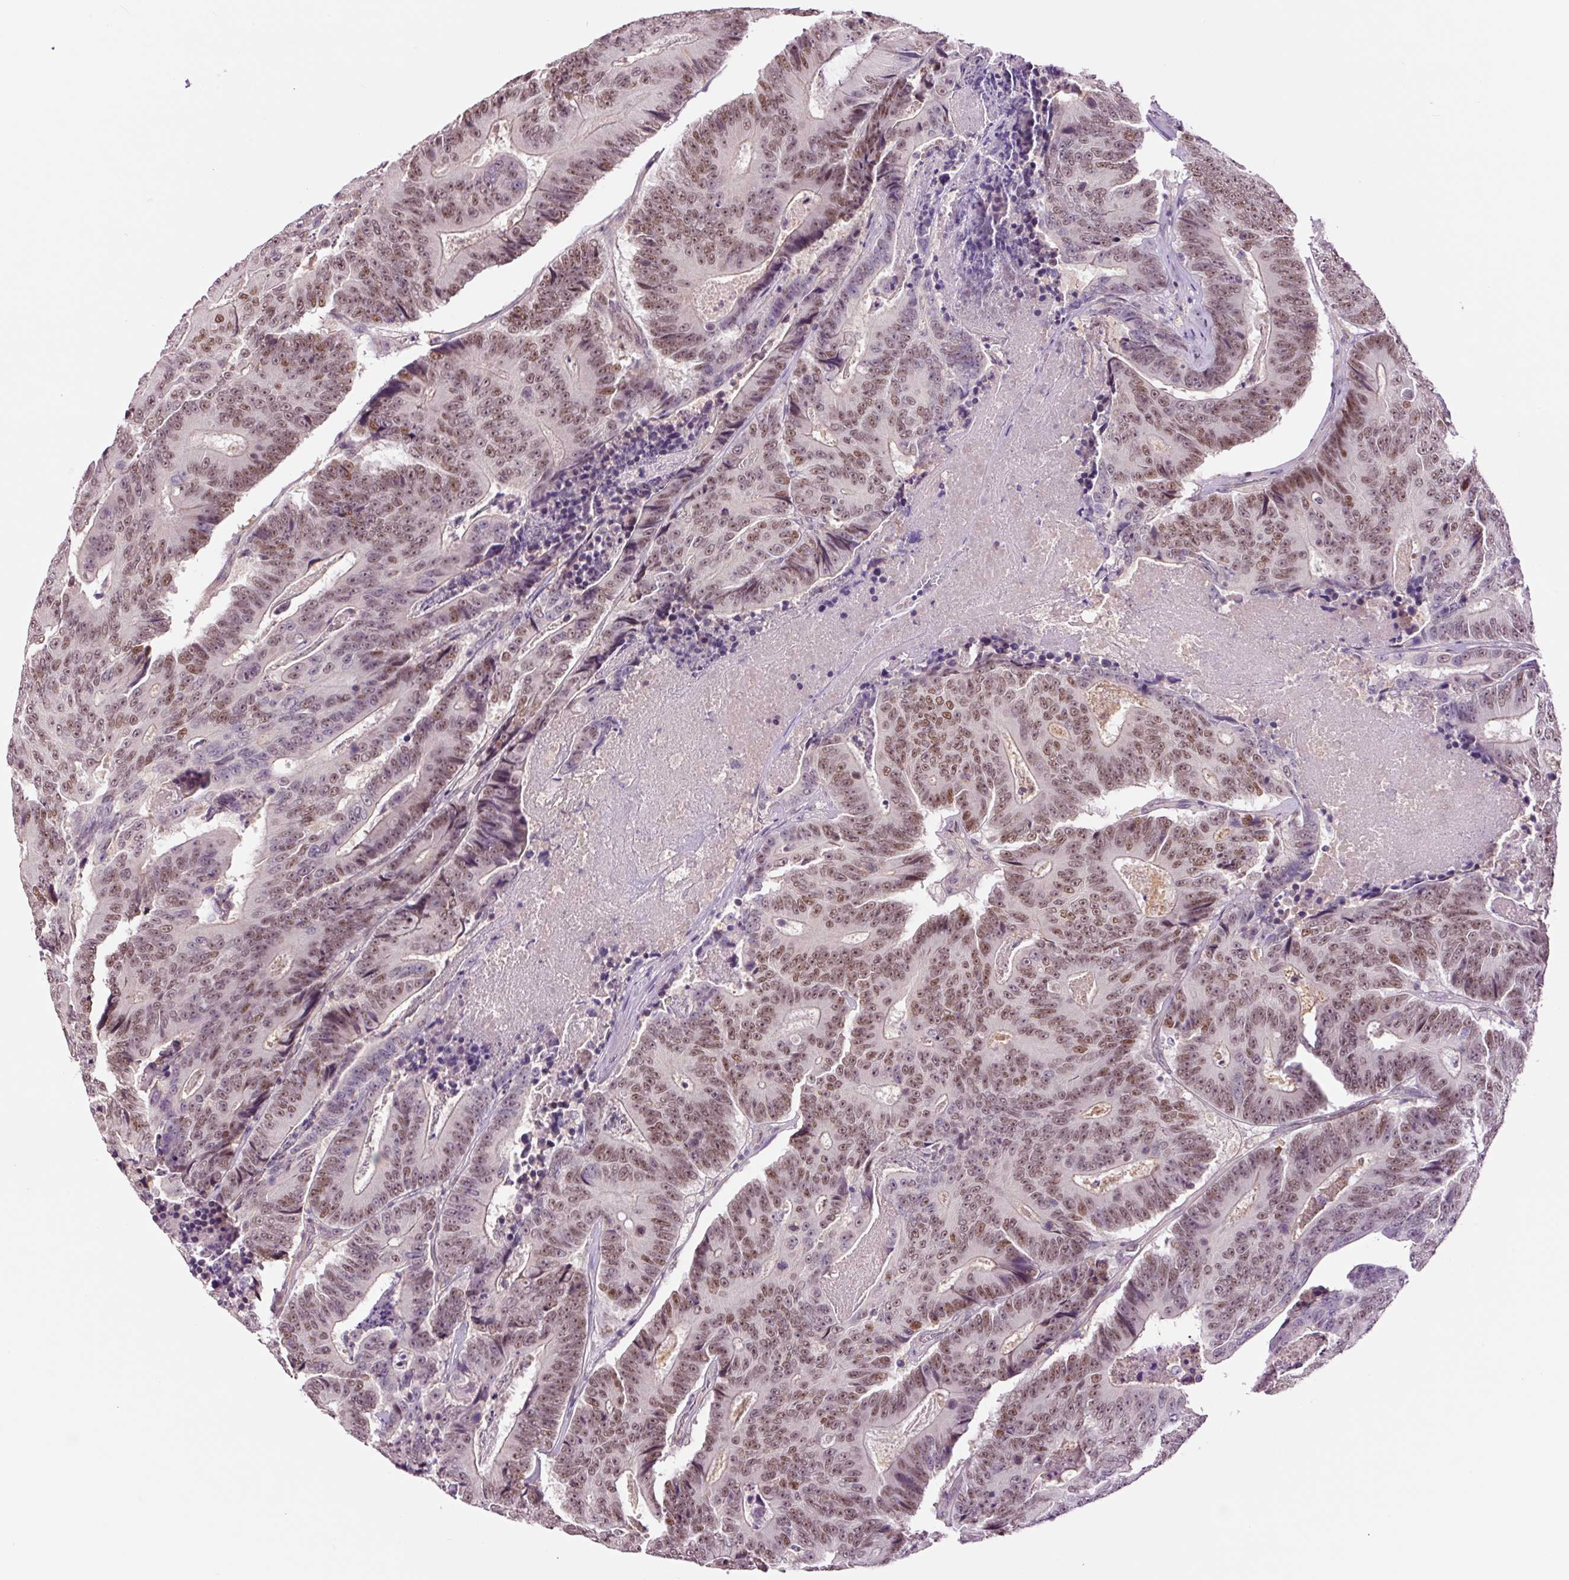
{"staining": {"intensity": "moderate", "quantity": ">75%", "location": "nuclear"}, "tissue": "colorectal cancer", "cell_type": "Tumor cells", "image_type": "cancer", "snomed": [{"axis": "morphology", "description": "Adenocarcinoma, NOS"}, {"axis": "topography", "description": "Colon"}], "caption": "A histopathology image of human colorectal cancer (adenocarcinoma) stained for a protein demonstrates moderate nuclear brown staining in tumor cells.", "gene": "DPPA4", "patient": {"sex": "male", "age": 83}}